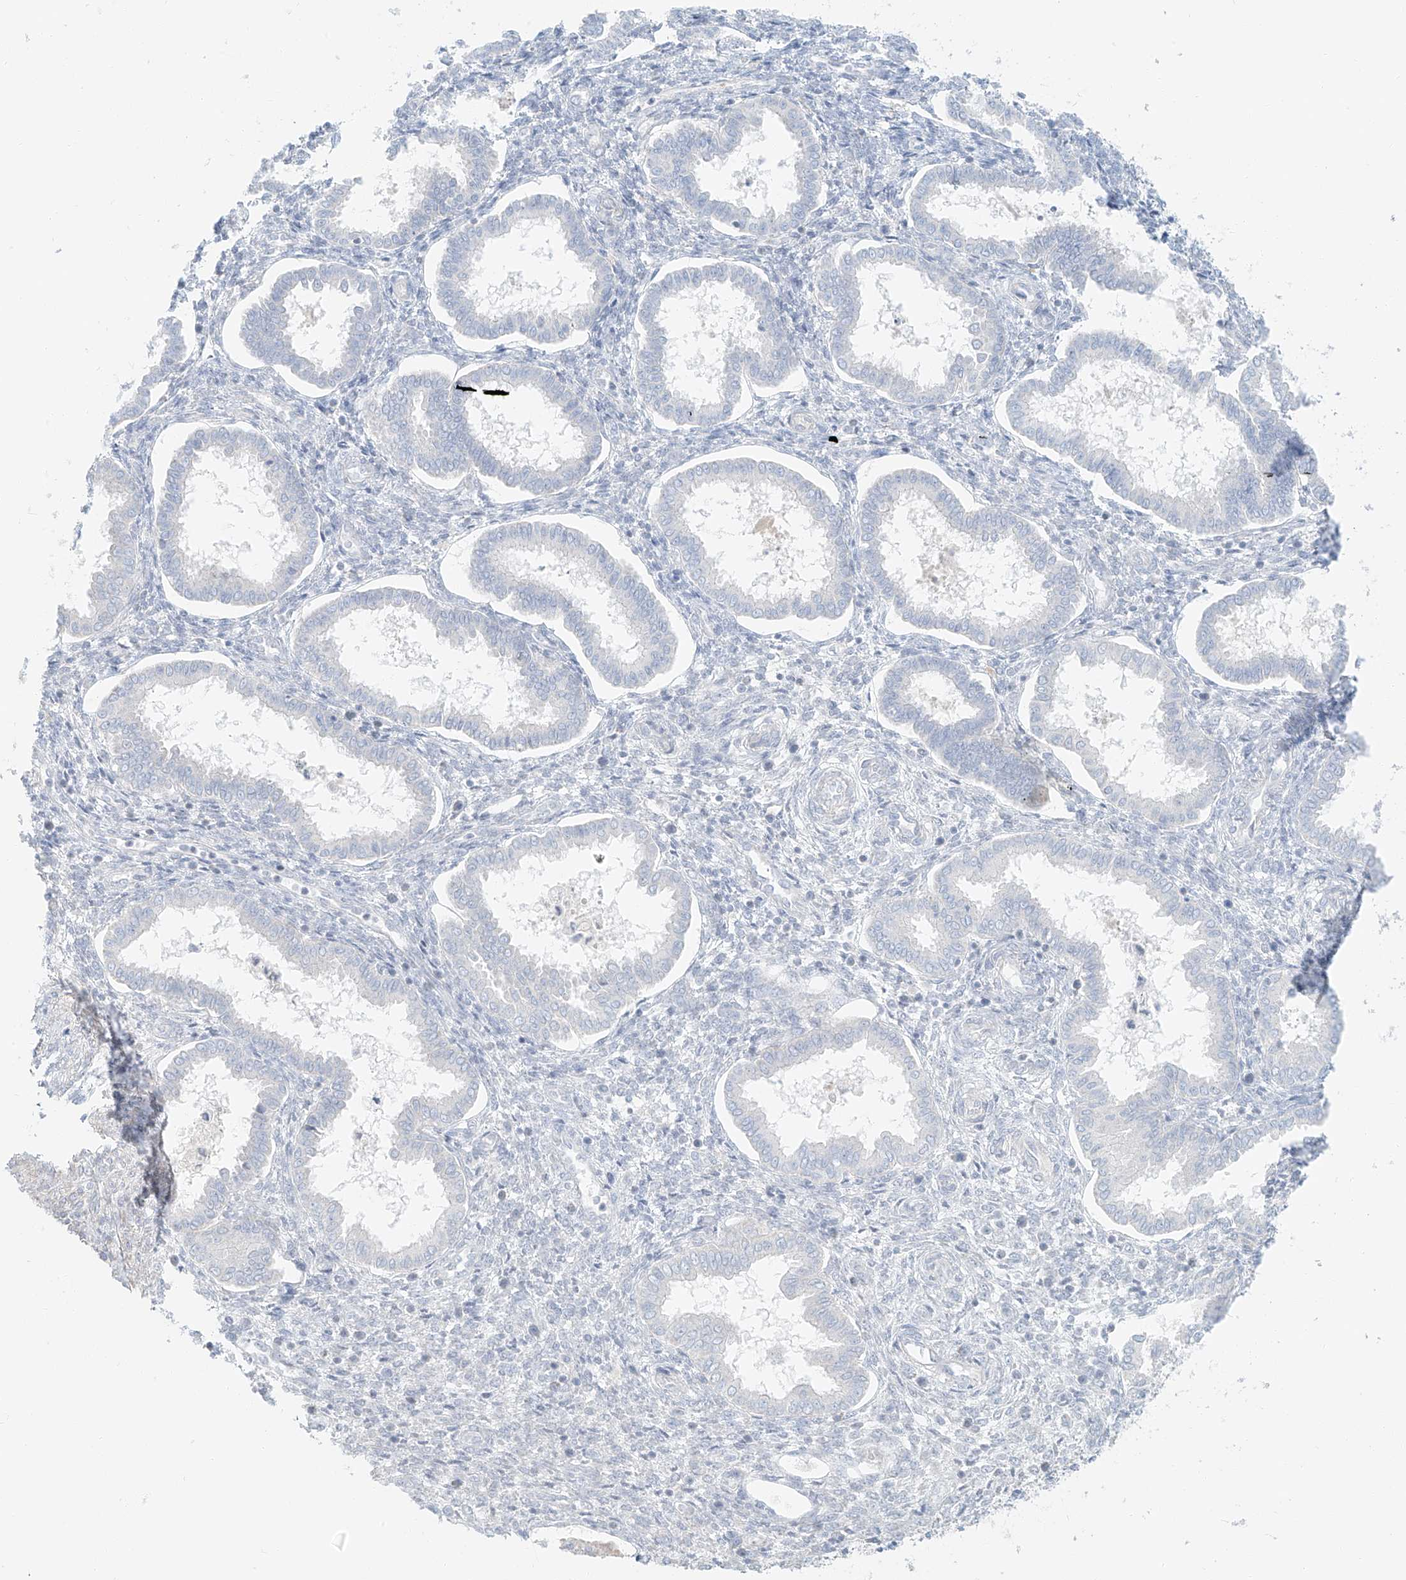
{"staining": {"intensity": "negative", "quantity": "none", "location": "none"}, "tissue": "endometrium", "cell_type": "Cells in endometrial stroma", "image_type": "normal", "snomed": [{"axis": "morphology", "description": "Normal tissue, NOS"}, {"axis": "topography", "description": "Endometrium"}], "caption": "Endometrium stained for a protein using IHC shows no expression cells in endometrial stroma.", "gene": "PGC", "patient": {"sex": "female", "age": 24}}